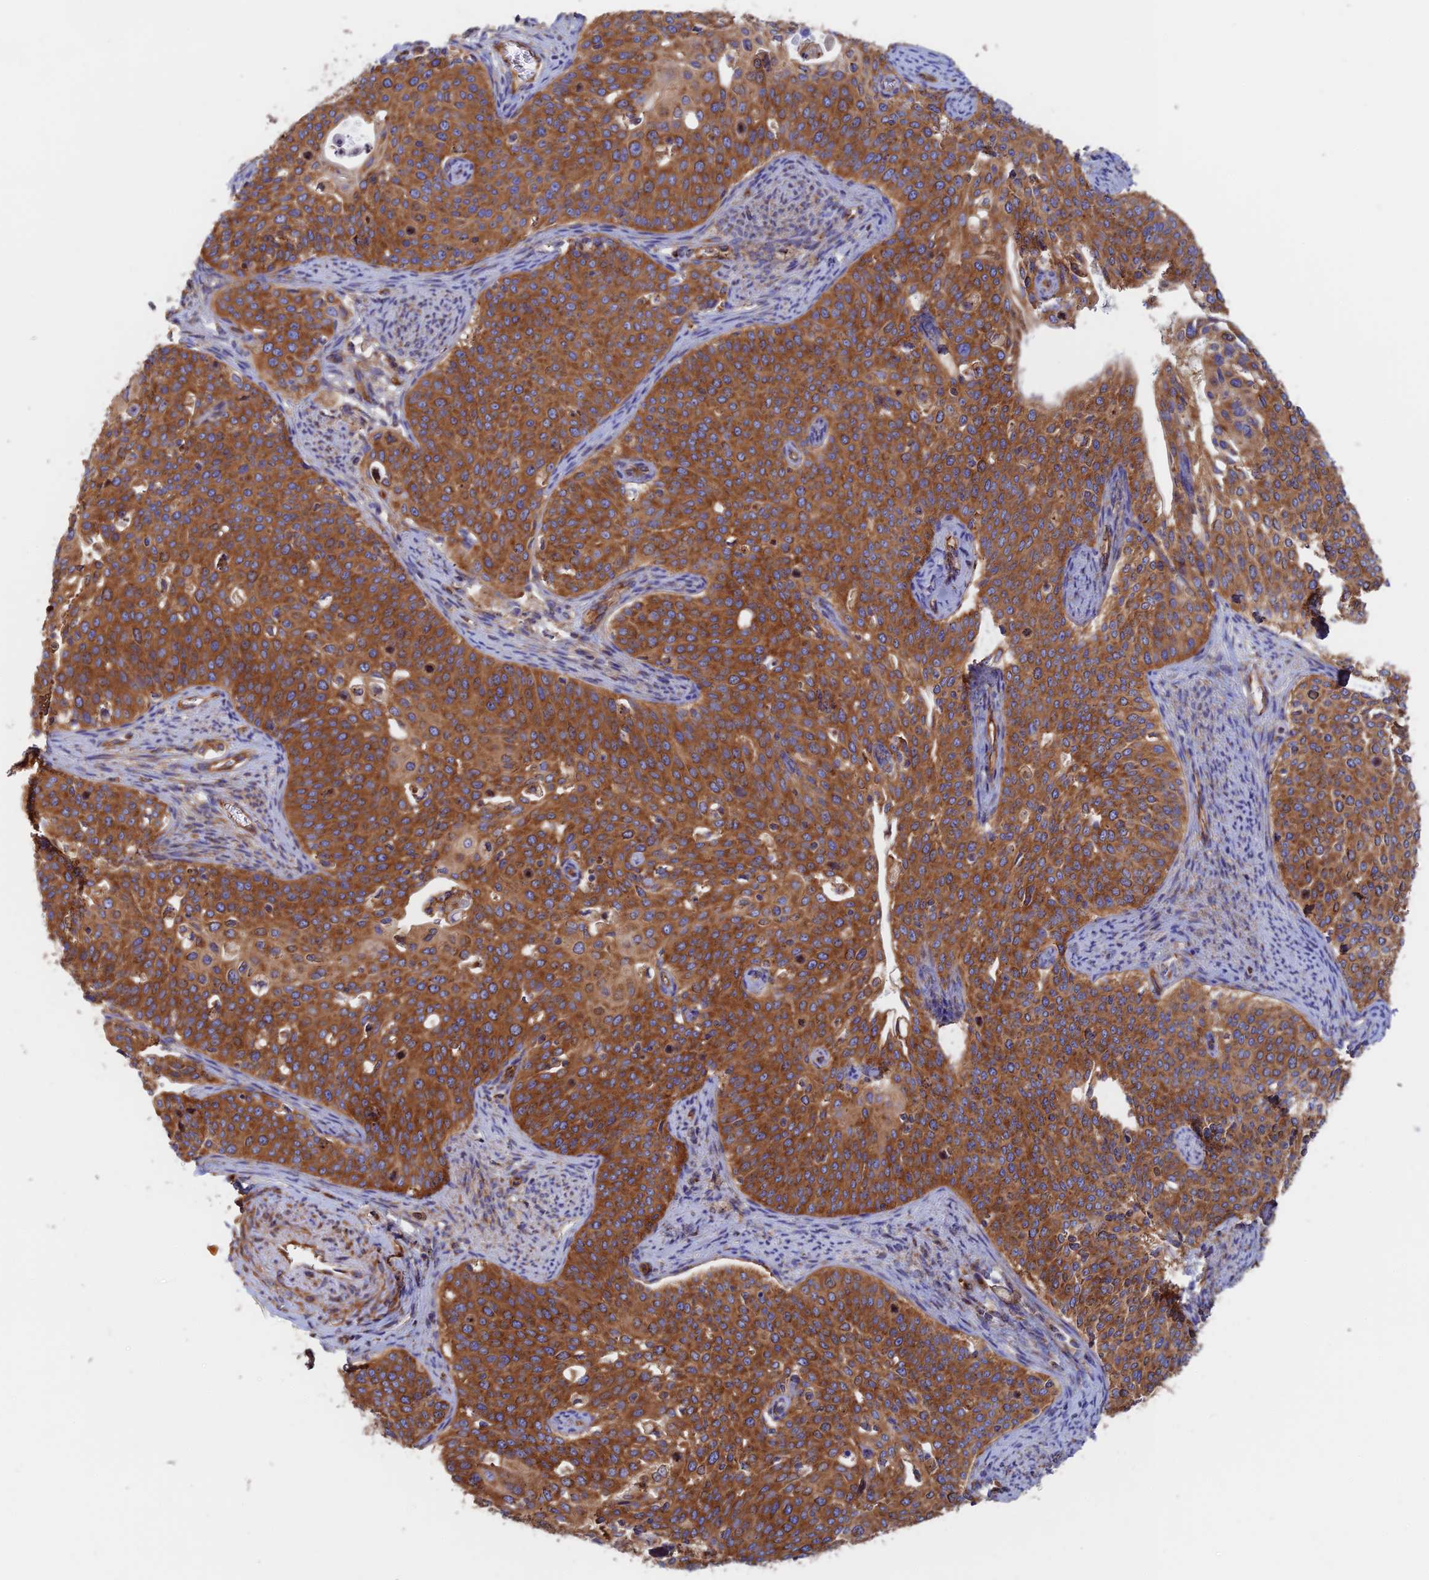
{"staining": {"intensity": "strong", "quantity": ">75%", "location": "cytoplasmic/membranous"}, "tissue": "cervical cancer", "cell_type": "Tumor cells", "image_type": "cancer", "snomed": [{"axis": "morphology", "description": "Squamous cell carcinoma, NOS"}, {"axis": "topography", "description": "Cervix"}], "caption": "Immunohistochemical staining of cervical squamous cell carcinoma demonstrates high levels of strong cytoplasmic/membranous positivity in approximately >75% of tumor cells.", "gene": "DCTN2", "patient": {"sex": "female", "age": 44}}